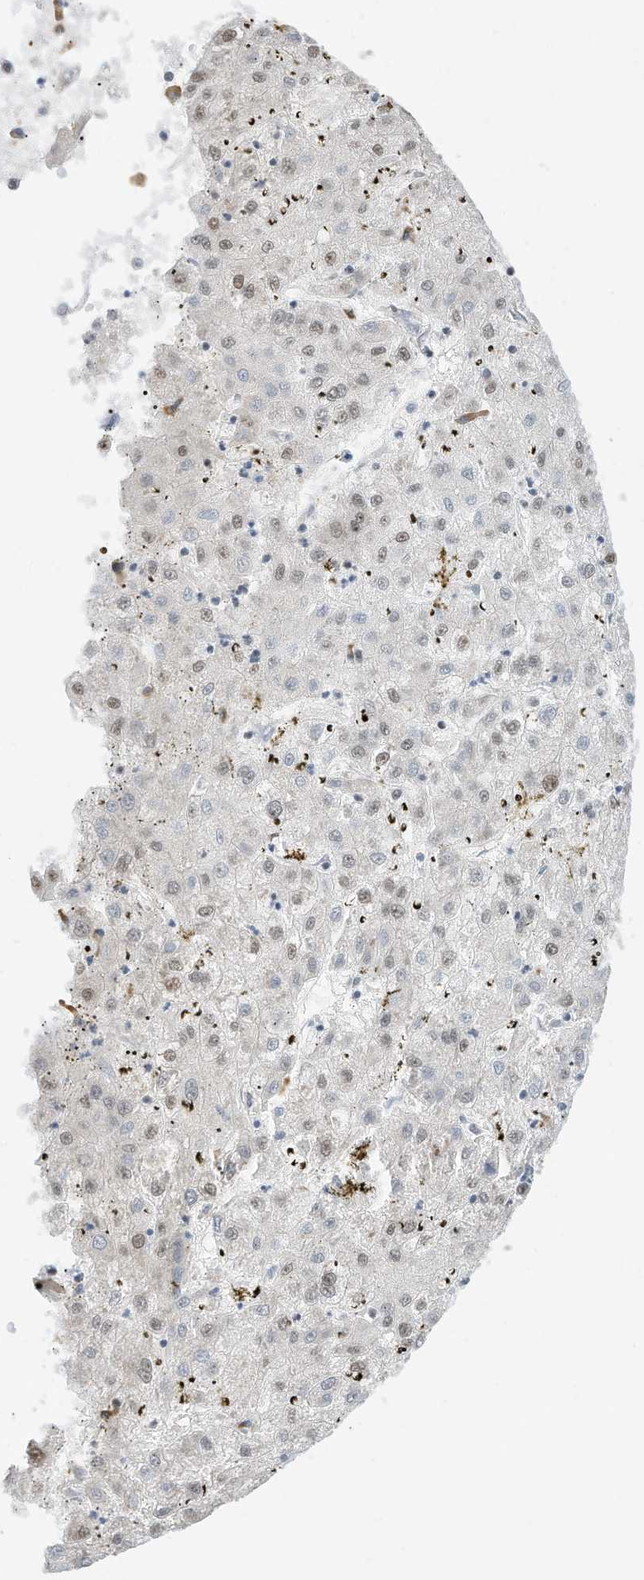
{"staining": {"intensity": "weak", "quantity": "25%-75%", "location": "nuclear"}, "tissue": "liver cancer", "cell_type": "Tumor cells", "image_type": "cancer", "snomed": [{"axis": "morphology", "description": "Carcinoma, Hepatocellular, NOS"}, {"axis": "topography", "description": "Liver"}], "caption": "A brown stain labels weak nuclear staining of a protein in hepatocellular carcinoma (liver) tumor cells.", "gene": "ZNF195", "patient": {"sex": "male", "age": 72}}